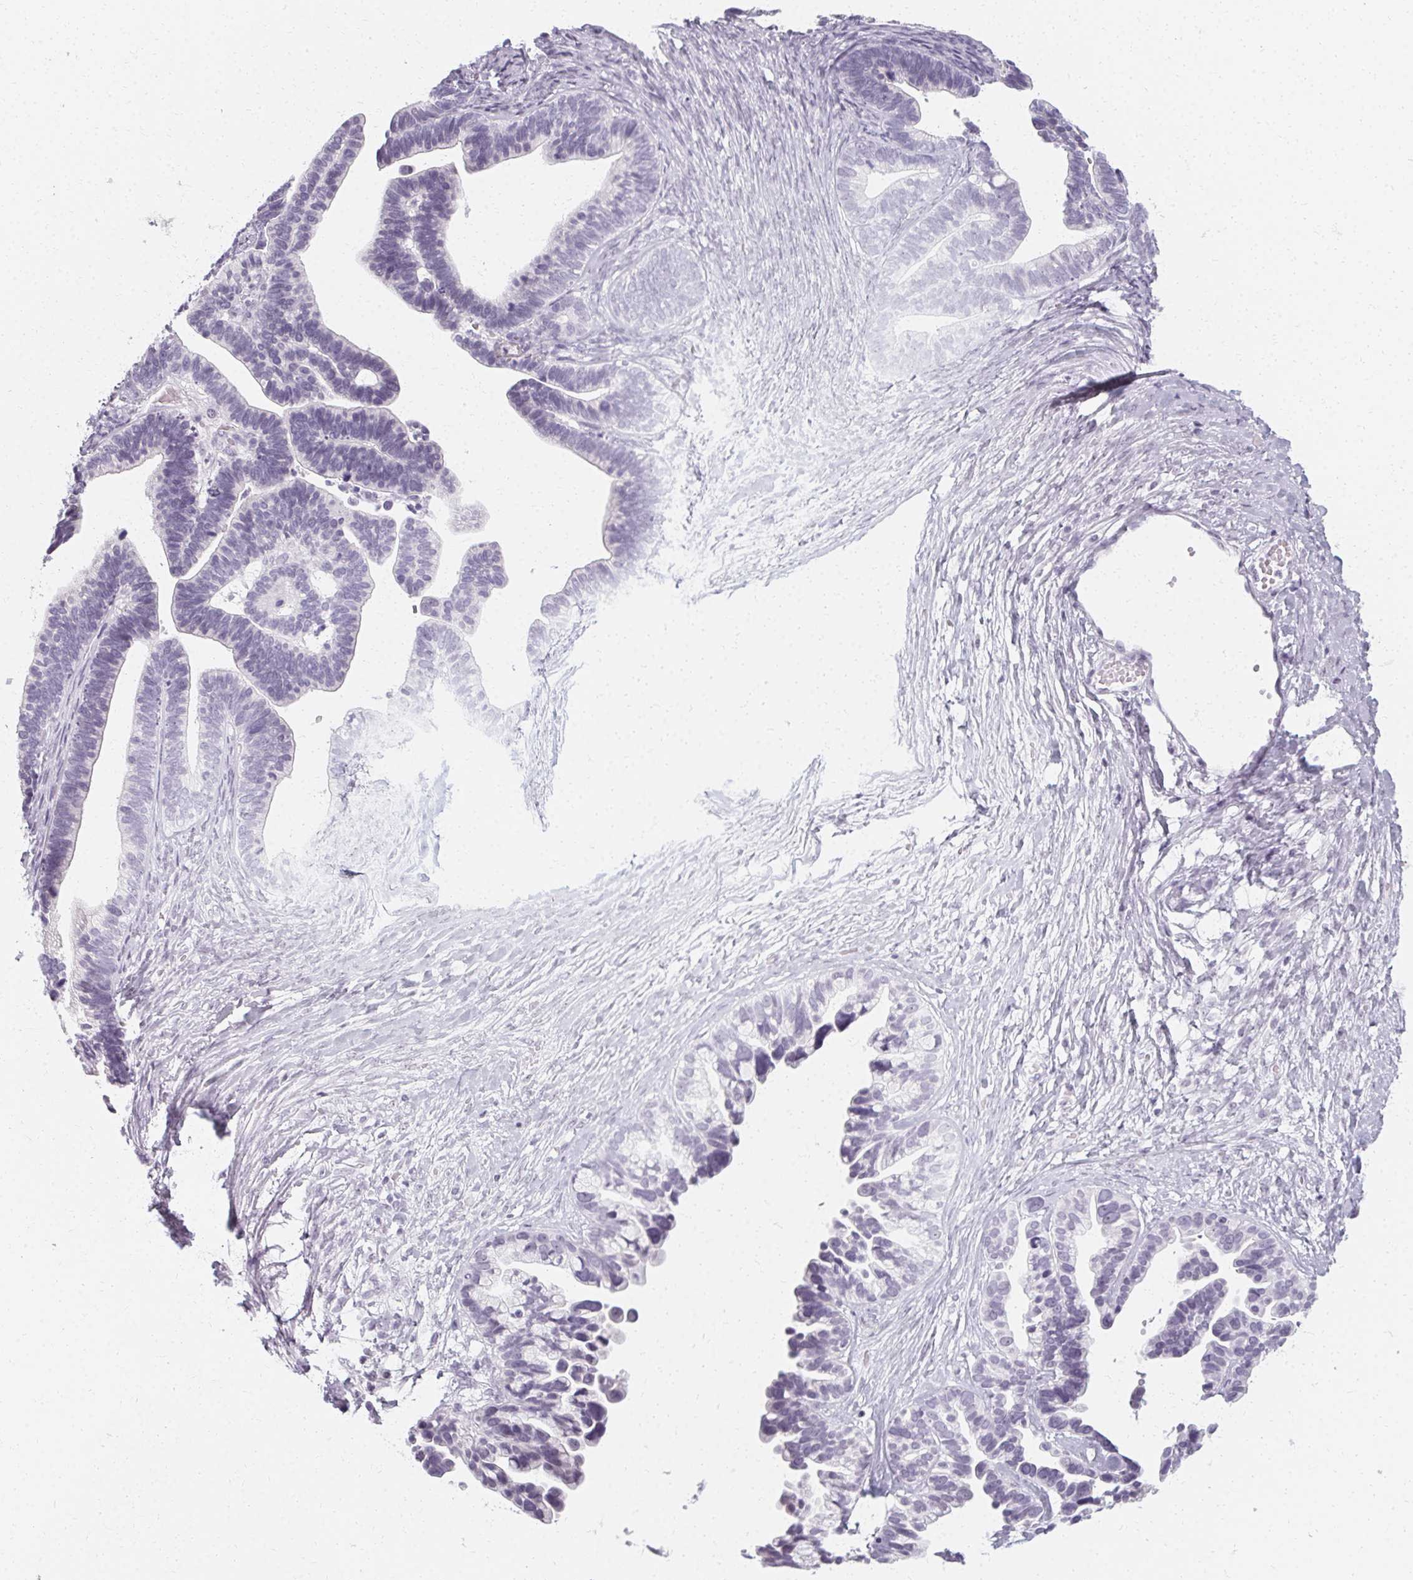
{"staining": {"intensity": "negative", "quantity": "none", "location": "none"}, "tissue": "ovarian cancer", "cell_type": "Tumor cells", "image_type": "cancer", "snomed": [{"axis": "morphology", "description": "Cystadenocarcinoma, serous, NOS"}, {"axis": "topography", "description": "Ovary"}], "caption": "Tumor cells are negative for protein expression in human ovarian cancer (serous cystadenocarcinoma).", "gene": "SYNPR", "patient": {"sex": "female", "age": 56}}